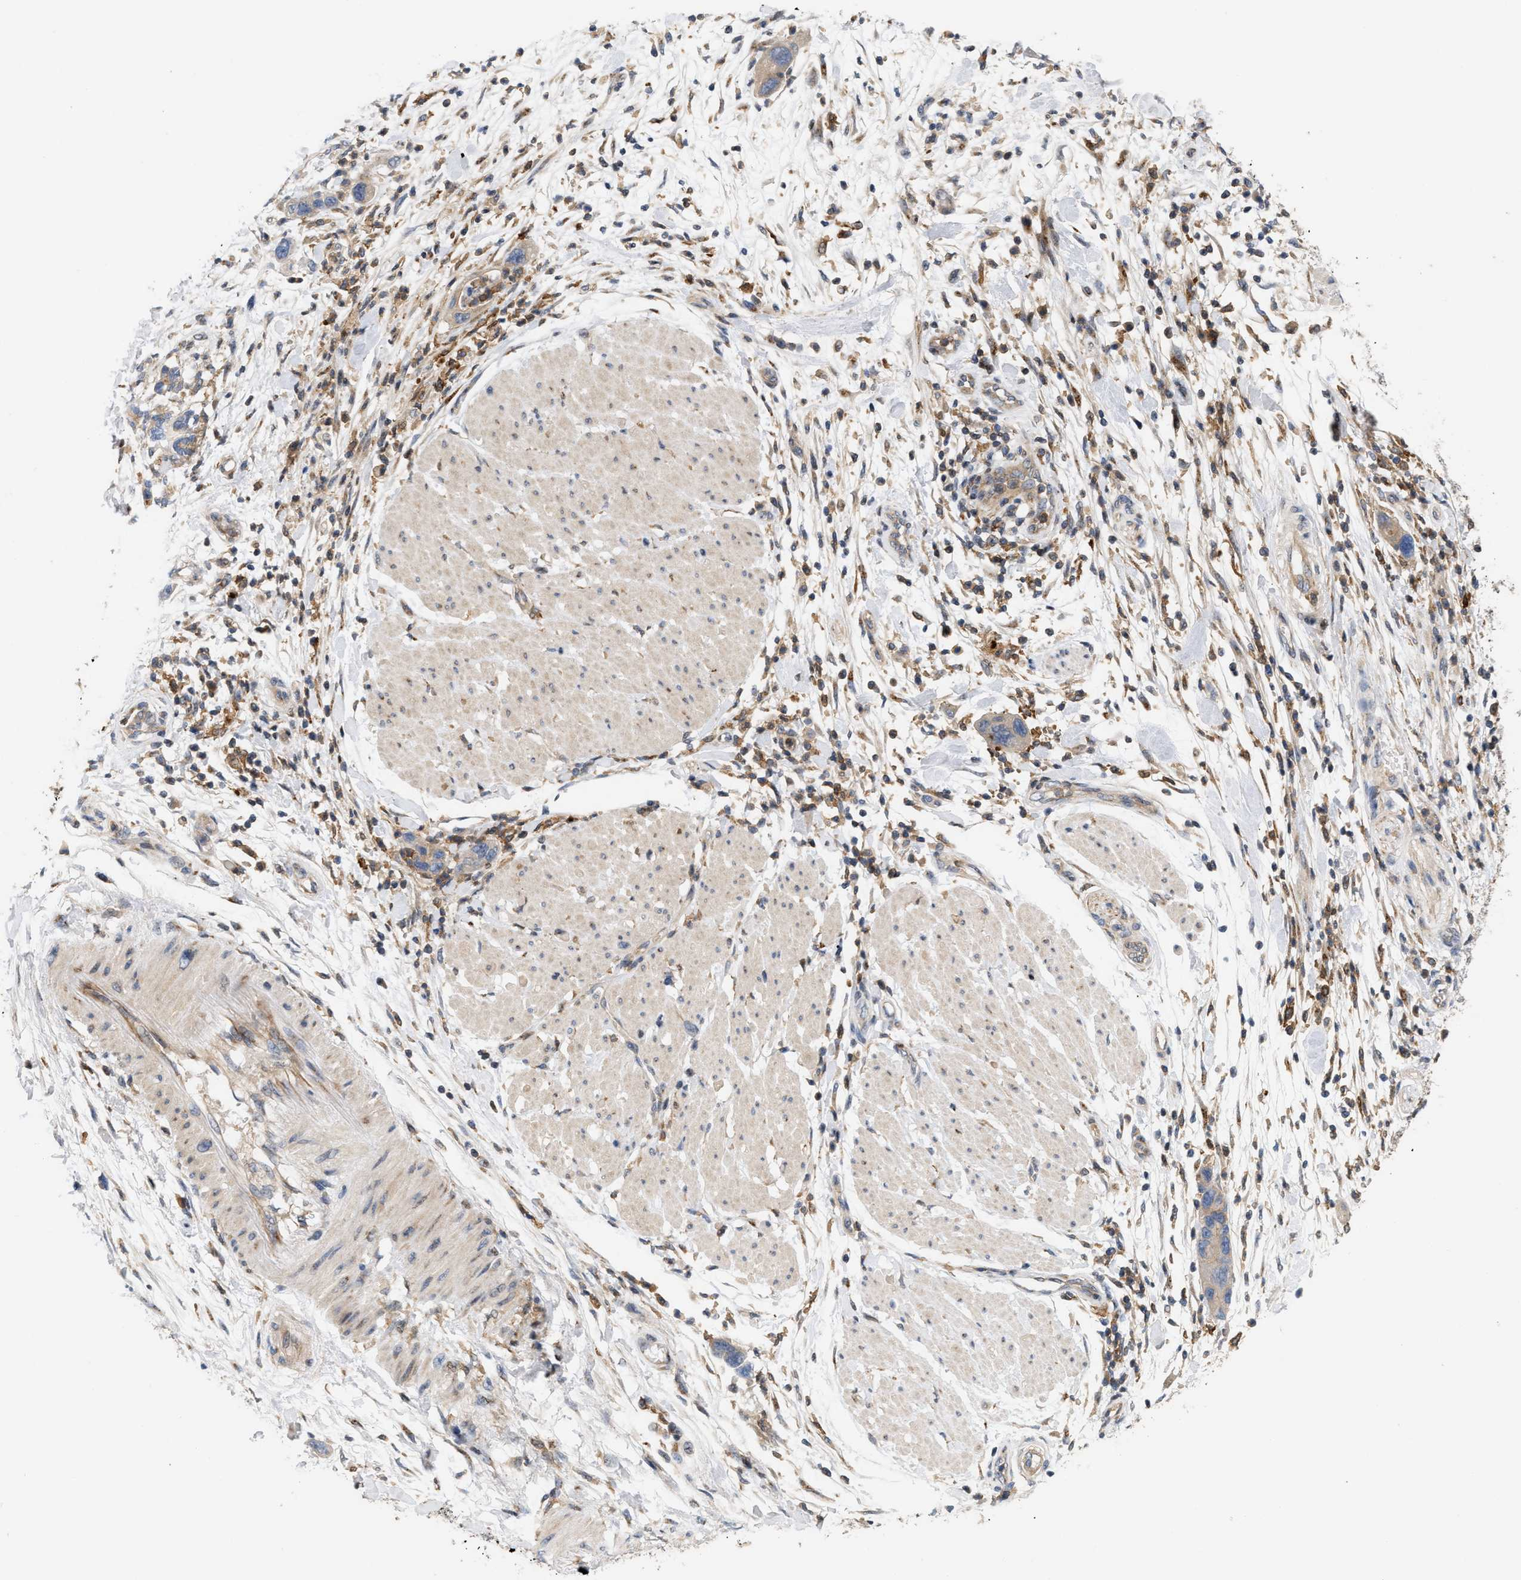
{"staining": {"intensity": "weak", "quantity": "<25%", "location": "cytoplasmic/membranous"}, "tissue": "pancreatic cancer", "cell_type": "Tumor cells", "image_type": "cancer", "snomed": [{"axis": "morphology", "description": "Normal tissue, NOS"}, {"axis": "morphology", "description": "Adenocarcinoma, NOS"}, {"axis": "topography", "description": "Pancreas"}], "caption": "This is an immunohistochemistry (IHC) micrograph of human adenocarcinoma (pancreatic). There is no staining in tumor cells.", "gene": "DBNL", "patient": {"sex": "female", "age": 71}}